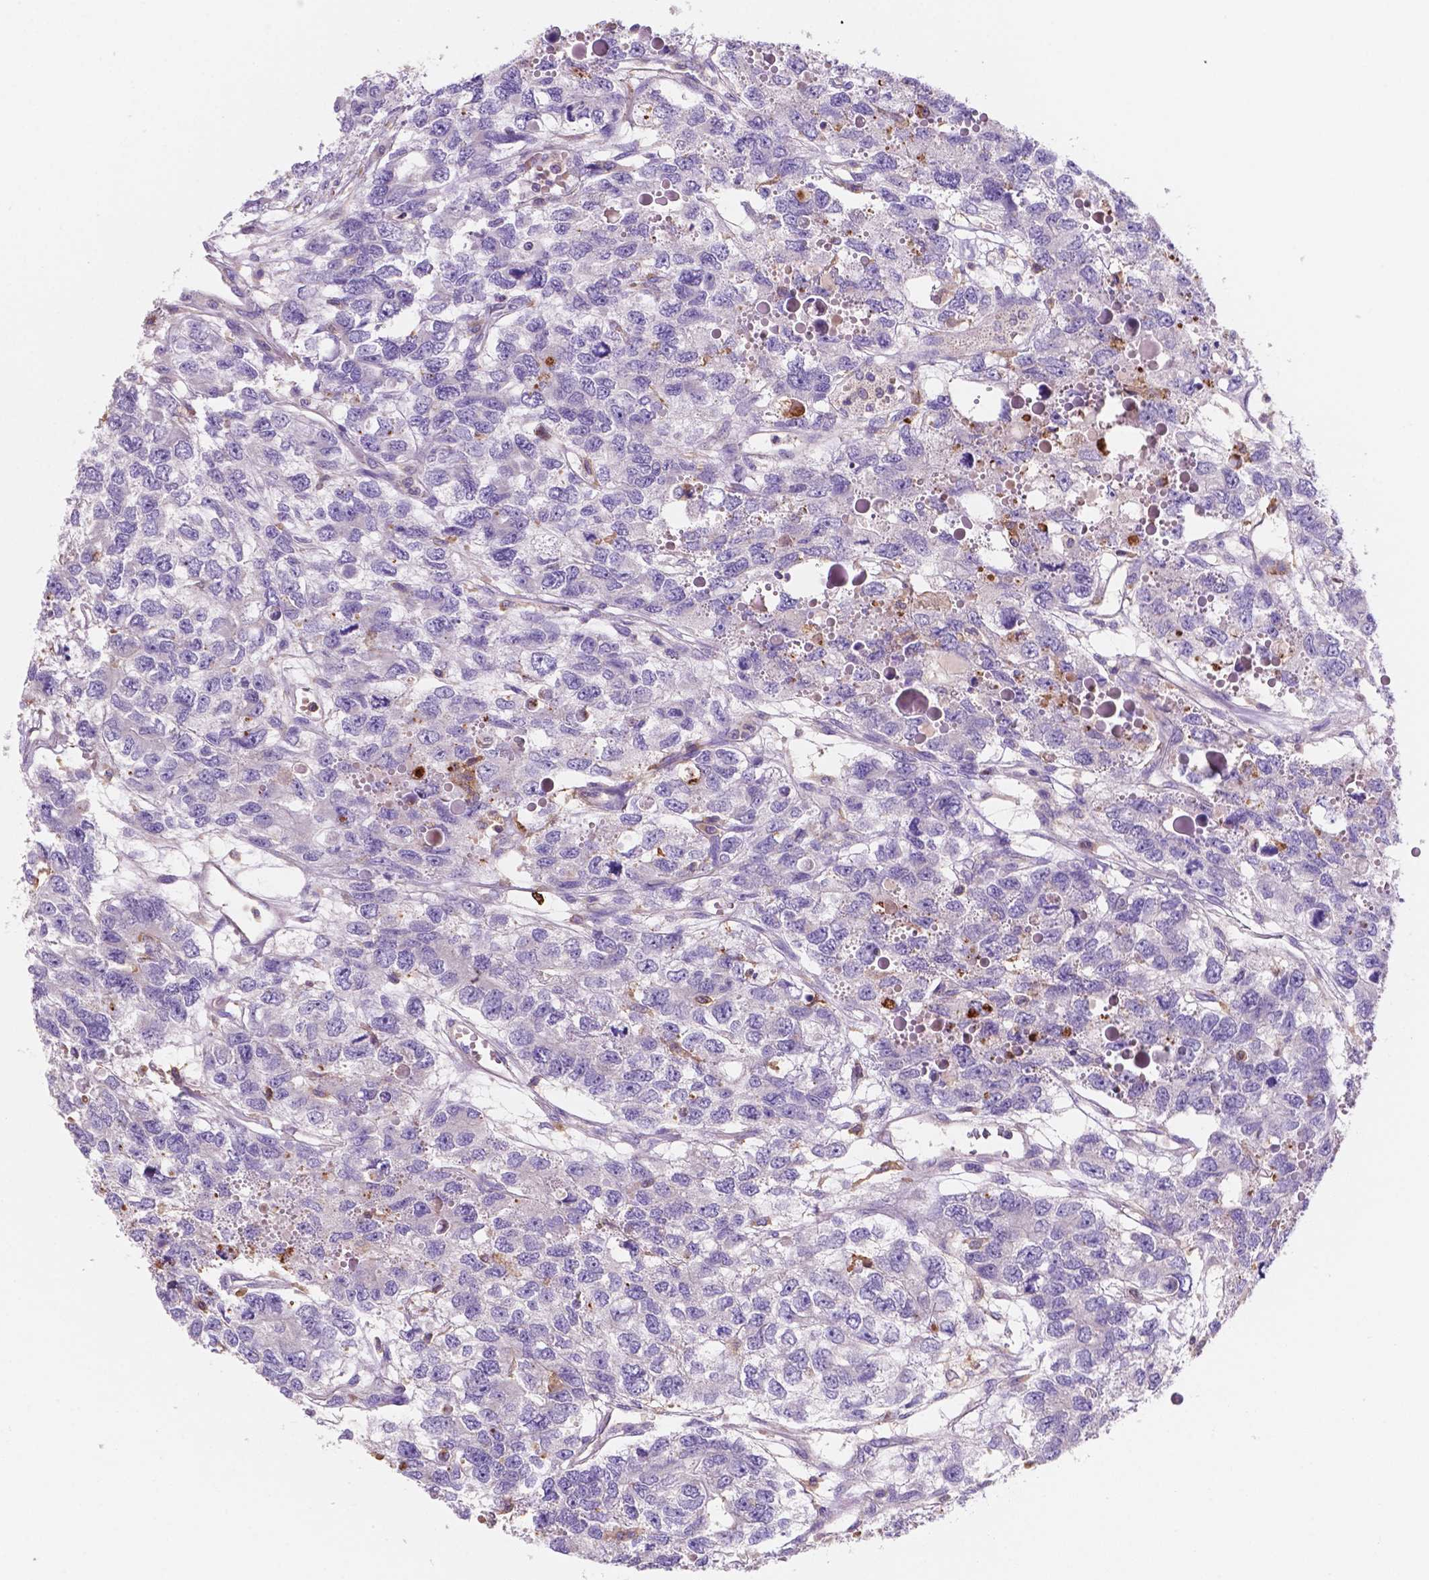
{"staining": {"intensity": "negative", "quantity": "none", "location": "none"}, "tissue": "testis cancer", "cell_type": "Tumor cells", "image_type": "cancer", "snomed": [{"axis": "morphology", "description": "Seminoma, NOS"}, {"axis": "topography", "description": "Testis"}], "caption": "Testis seminoma was stained to show a protein in brown. There is no significant staining in tumor cells.", "gene": "MKRN2OS", "patient": {"sex": "male", "age": 52}}